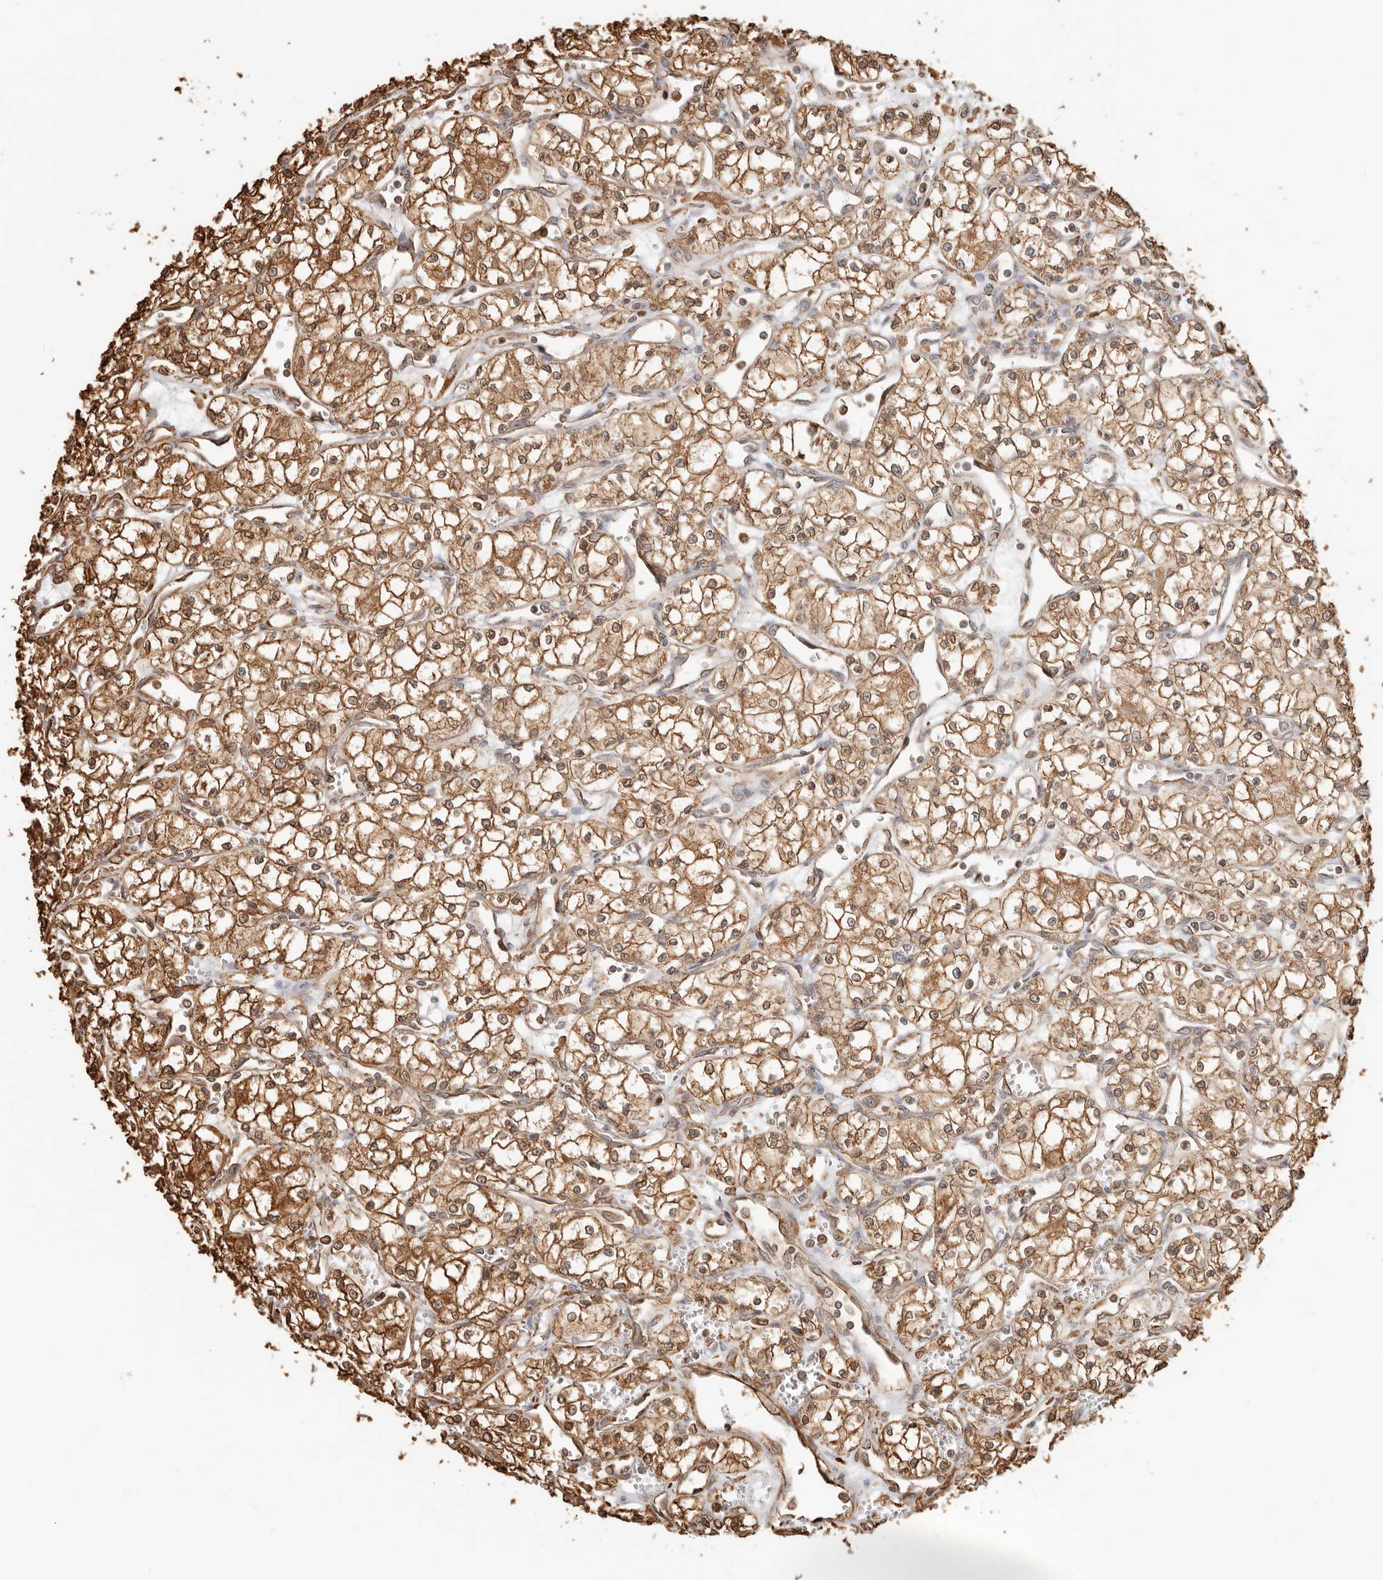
{"staining": {"intensity": "moderate", "quantity": ">75%", "location": "cytoplasmic/membranous"}, "tissue": "renal cancer", "cell_type": "Tumor cells", "image_type": "cancer", "snomed": [{"axis": "morphology", "description": "Adenocarcinoma, NOS"}, {"axis": "topography", "description": "Kidney"}], "caption": "Human renal cancer (adenocarcinoma) stained for a protein (brown) shows moderate cytoplasmic/membranous positive expression in about >75% of tumor cells.", "gene": "ARHGEF10L", "patient": {"sex": "male", "age": 59}}